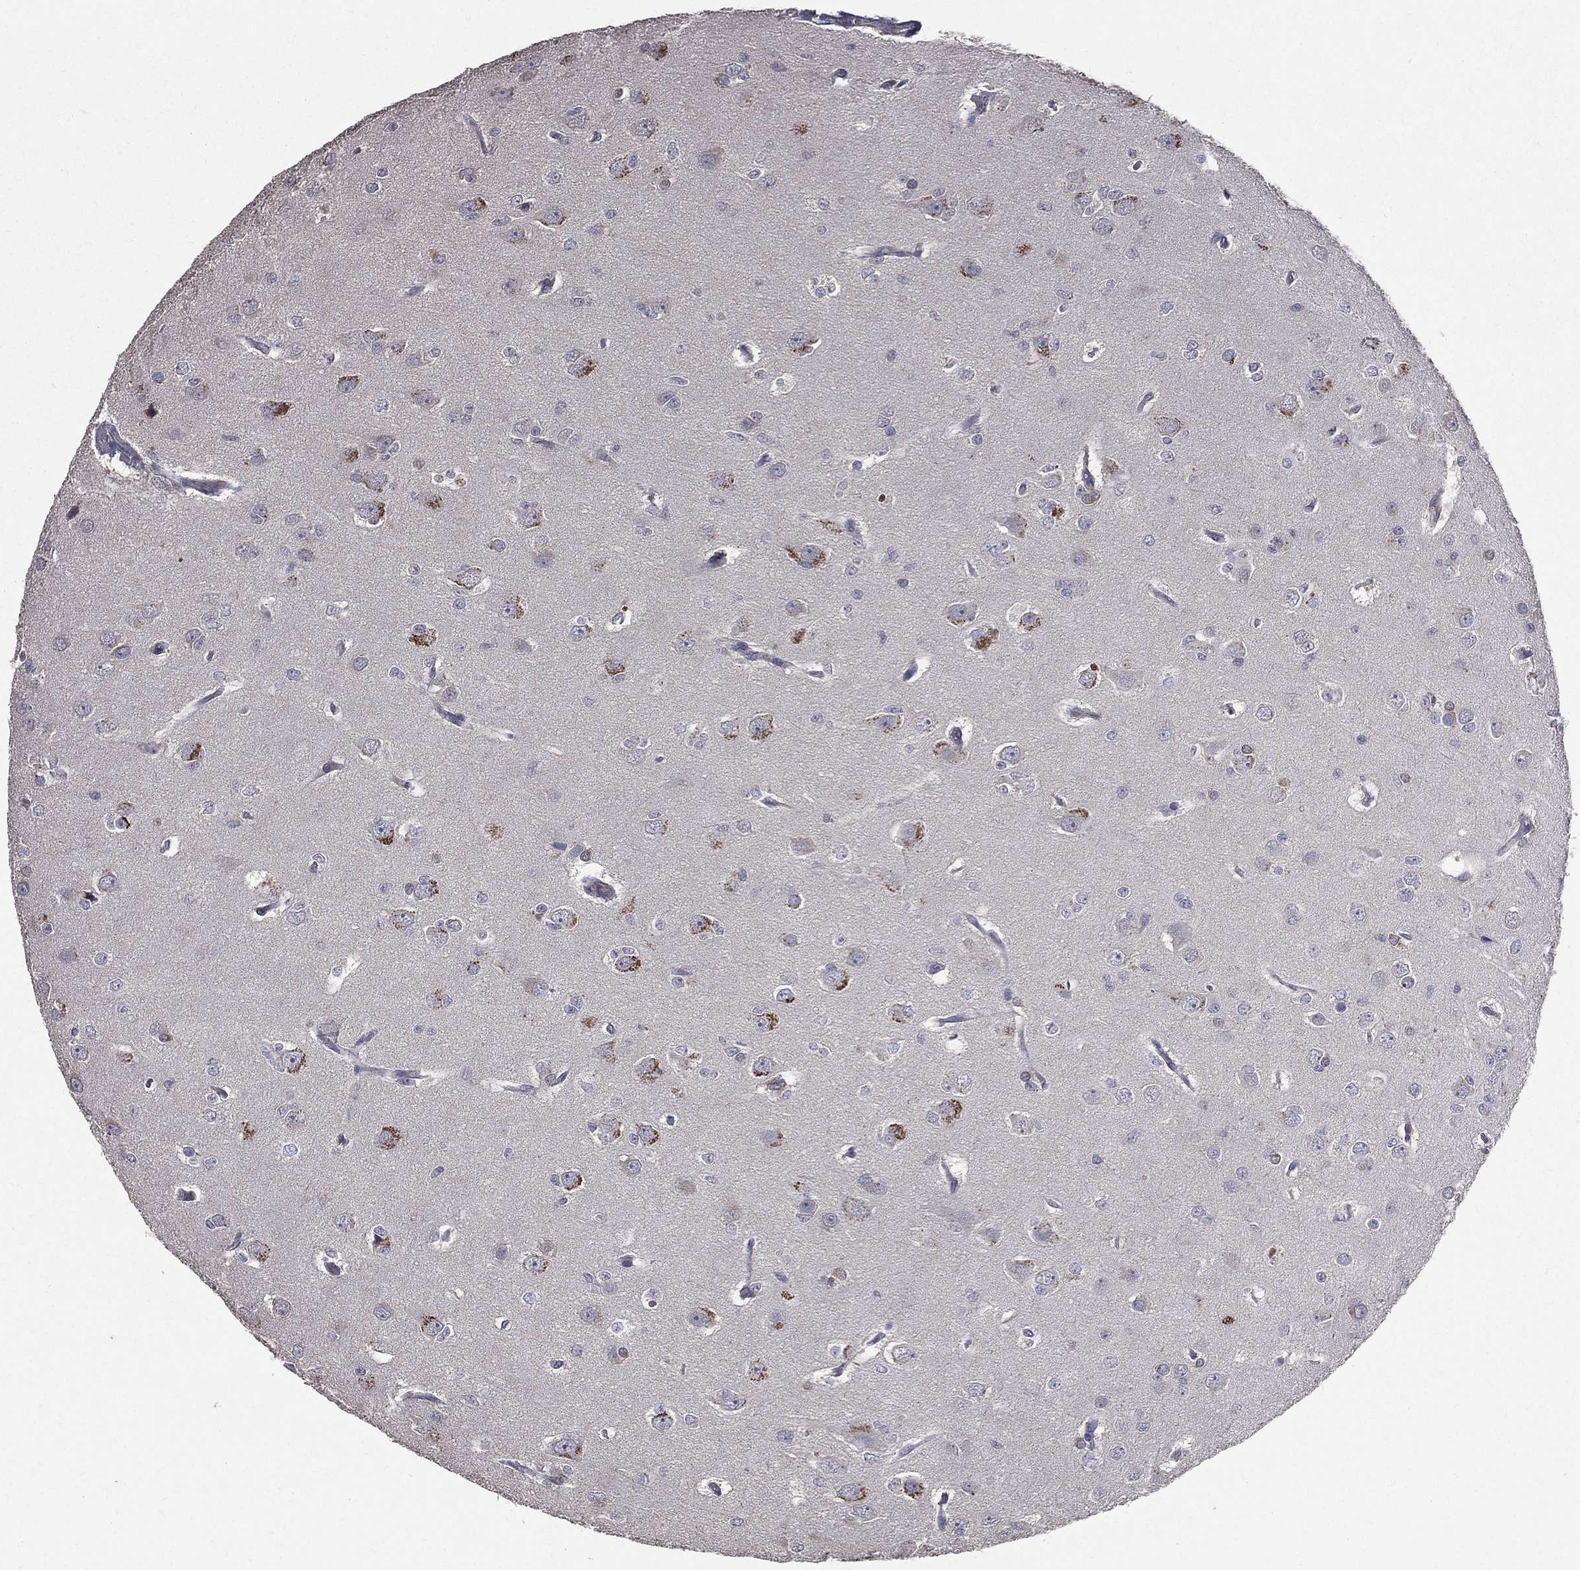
{"staining": {"intensity": "moderate", "quantity": "25%-75%", "location": "cytoplasmic/membranous"}, "tissue": "glioma", "cell_type": "Tumor cells", "image_type": "cancer", "snomed": [{"axis": "morphology", "description": "Glioma, malignant, Low grade"}, {"axis": "topography", "description": "Brain"}], "caption": "IHC histopathology image of neoplastic tissue: human malignant glioma (low-grade) stained using immunohistochemistry (IHC) displays medium levels of moderate protein expression localized specifically in the cytoplasmic/membranous of tumor cells, appearing as a cytoplasmic/membranous brown color.", "gene": "SERPINB2", "patient": {"sex": "male", "age": 27}}